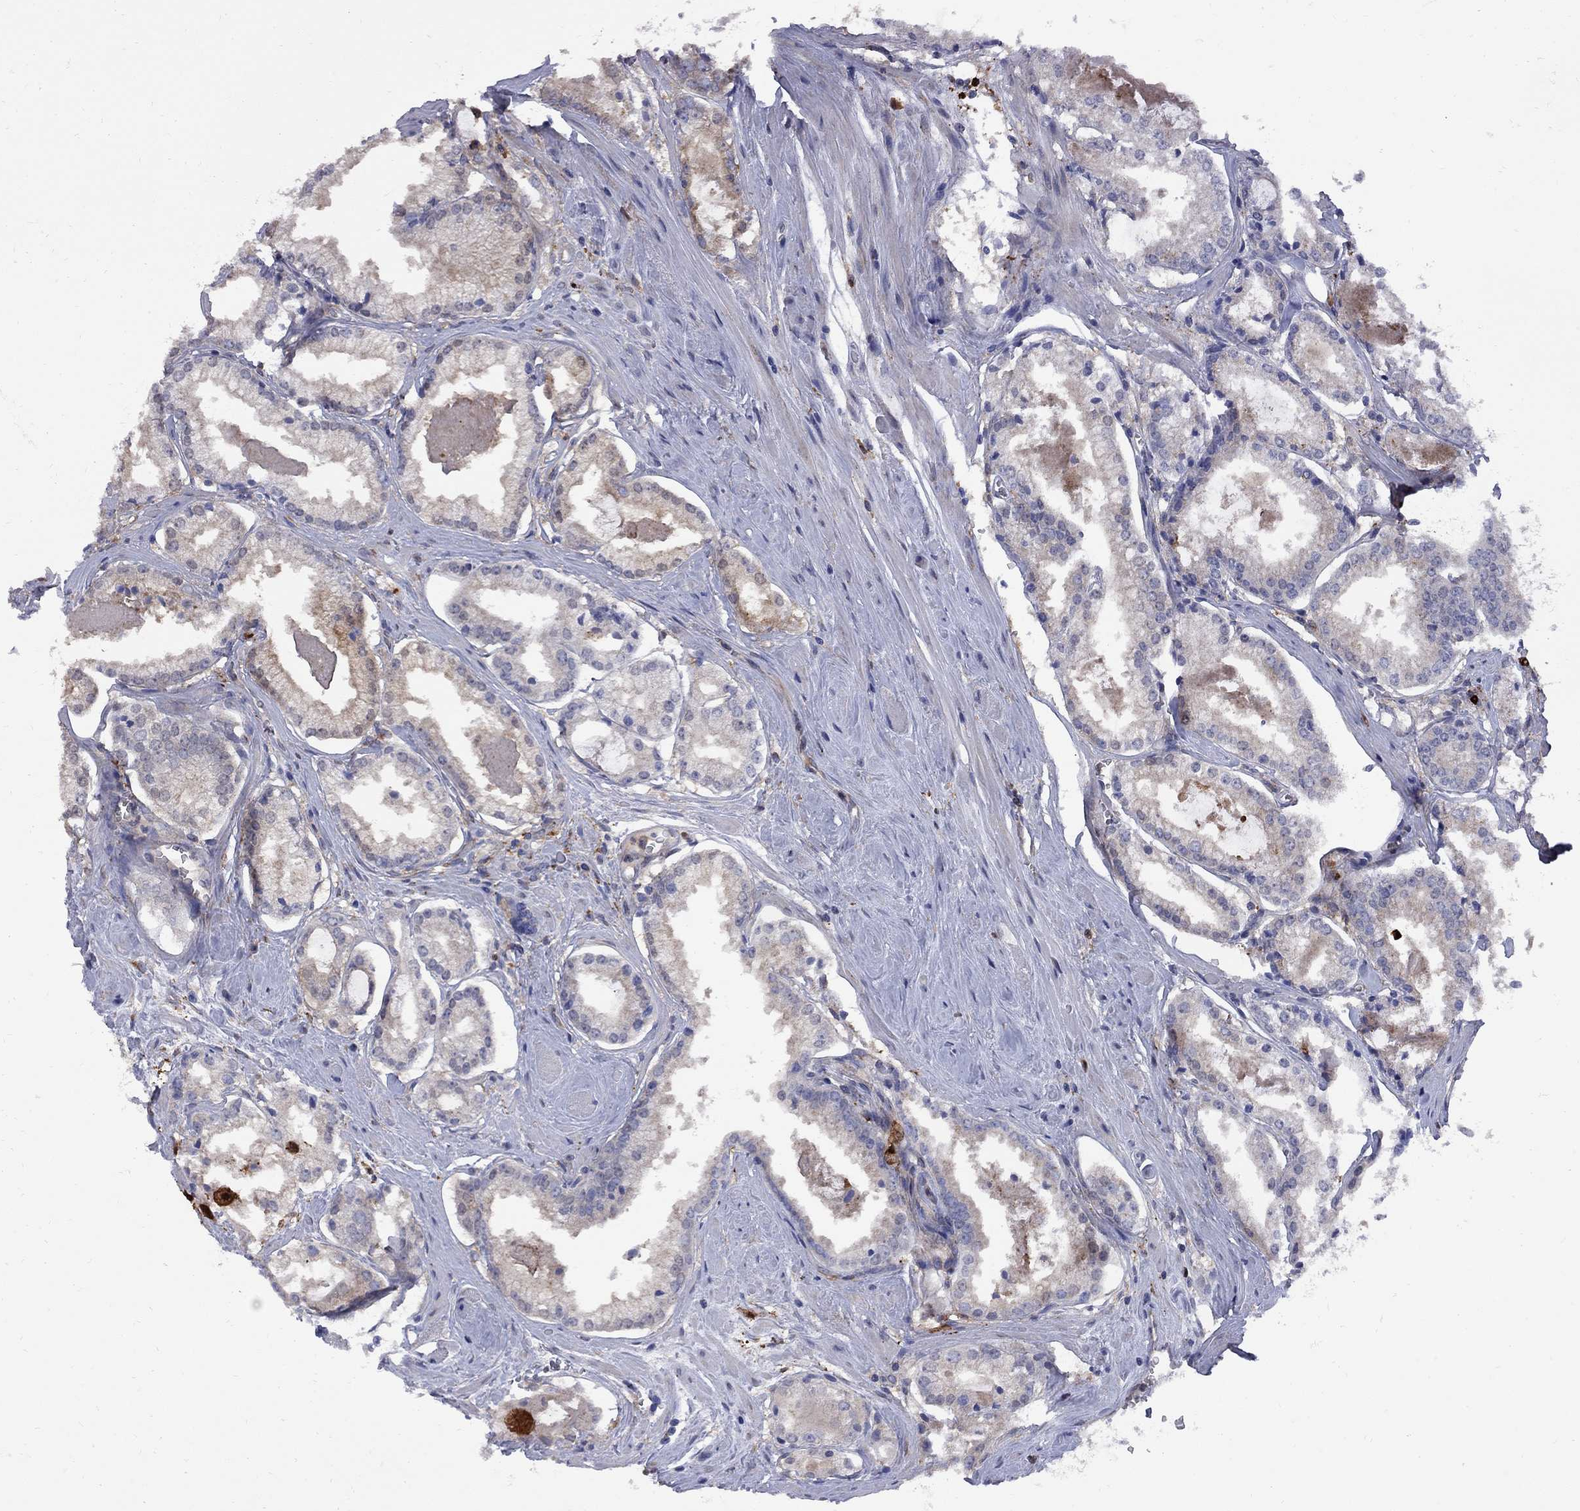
{"staining": {"intensity": "negative", "quantity": "none", "location": "none"}, "tissue": "prostate cancer", "cell_type": "Tumor cells", "image_type": "cancer", "snomed": [{"axis": "morphology", "description": "Adenocarcinoma, NOS"}, {"axis": "topography", "description": "Prostate"}], "caption": "Immunohistochemistry (IHC) micrograph of neoplastic tissue: prostate adenocarcinoma stained with DAB (3,3'-diaminobenzidine) exhibits no significant protein positivity in tumor cells. Nuclei are stained in blue.", "gene": "MTHFR", "patient": {"sex": "male", "age": 72}}